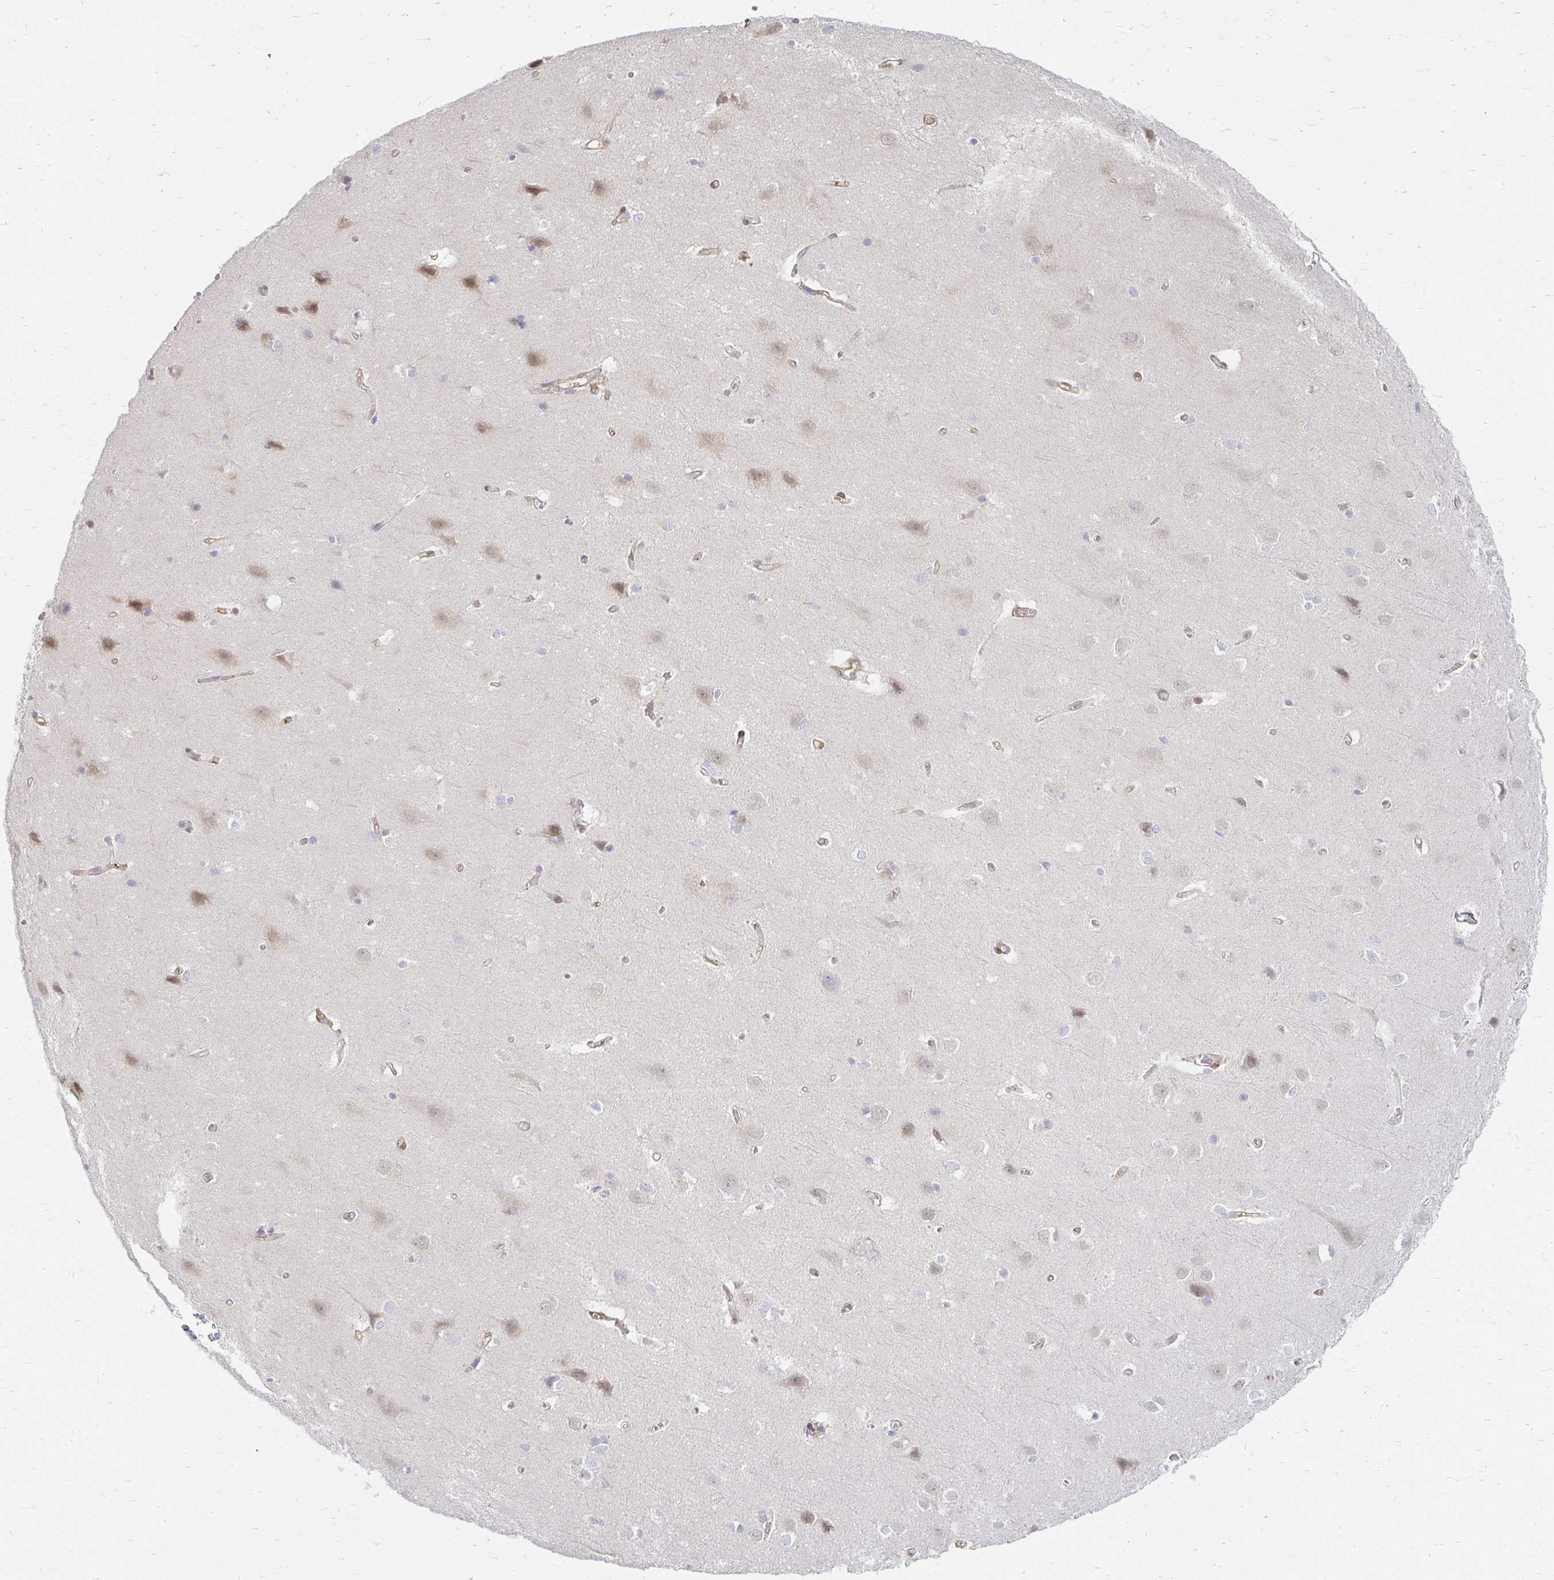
{"staining": {"intensity": "weak", "quantity": "25%-75%", "location": "cytoplasmic/membranous"}, "tissue": "cerebral cortex", "cell_type": "Endothelial cells", "image_type": "normal", "snomed": [{"axis": "morphology", "description": "Normal tissue, NOS"}, {"axis": "topography", "description": "Cerebral cortex"}], "caption": "Immunohistochemistry (IHC) of benign cerebral cortex exhibits low levels of weak cytoplasmic/membranous expression in approximately 25%-75% of endothelial cells. Nuclei are stained in blue.", "gene": "CAST", "patient": {"sex": "male", "age": 37}}